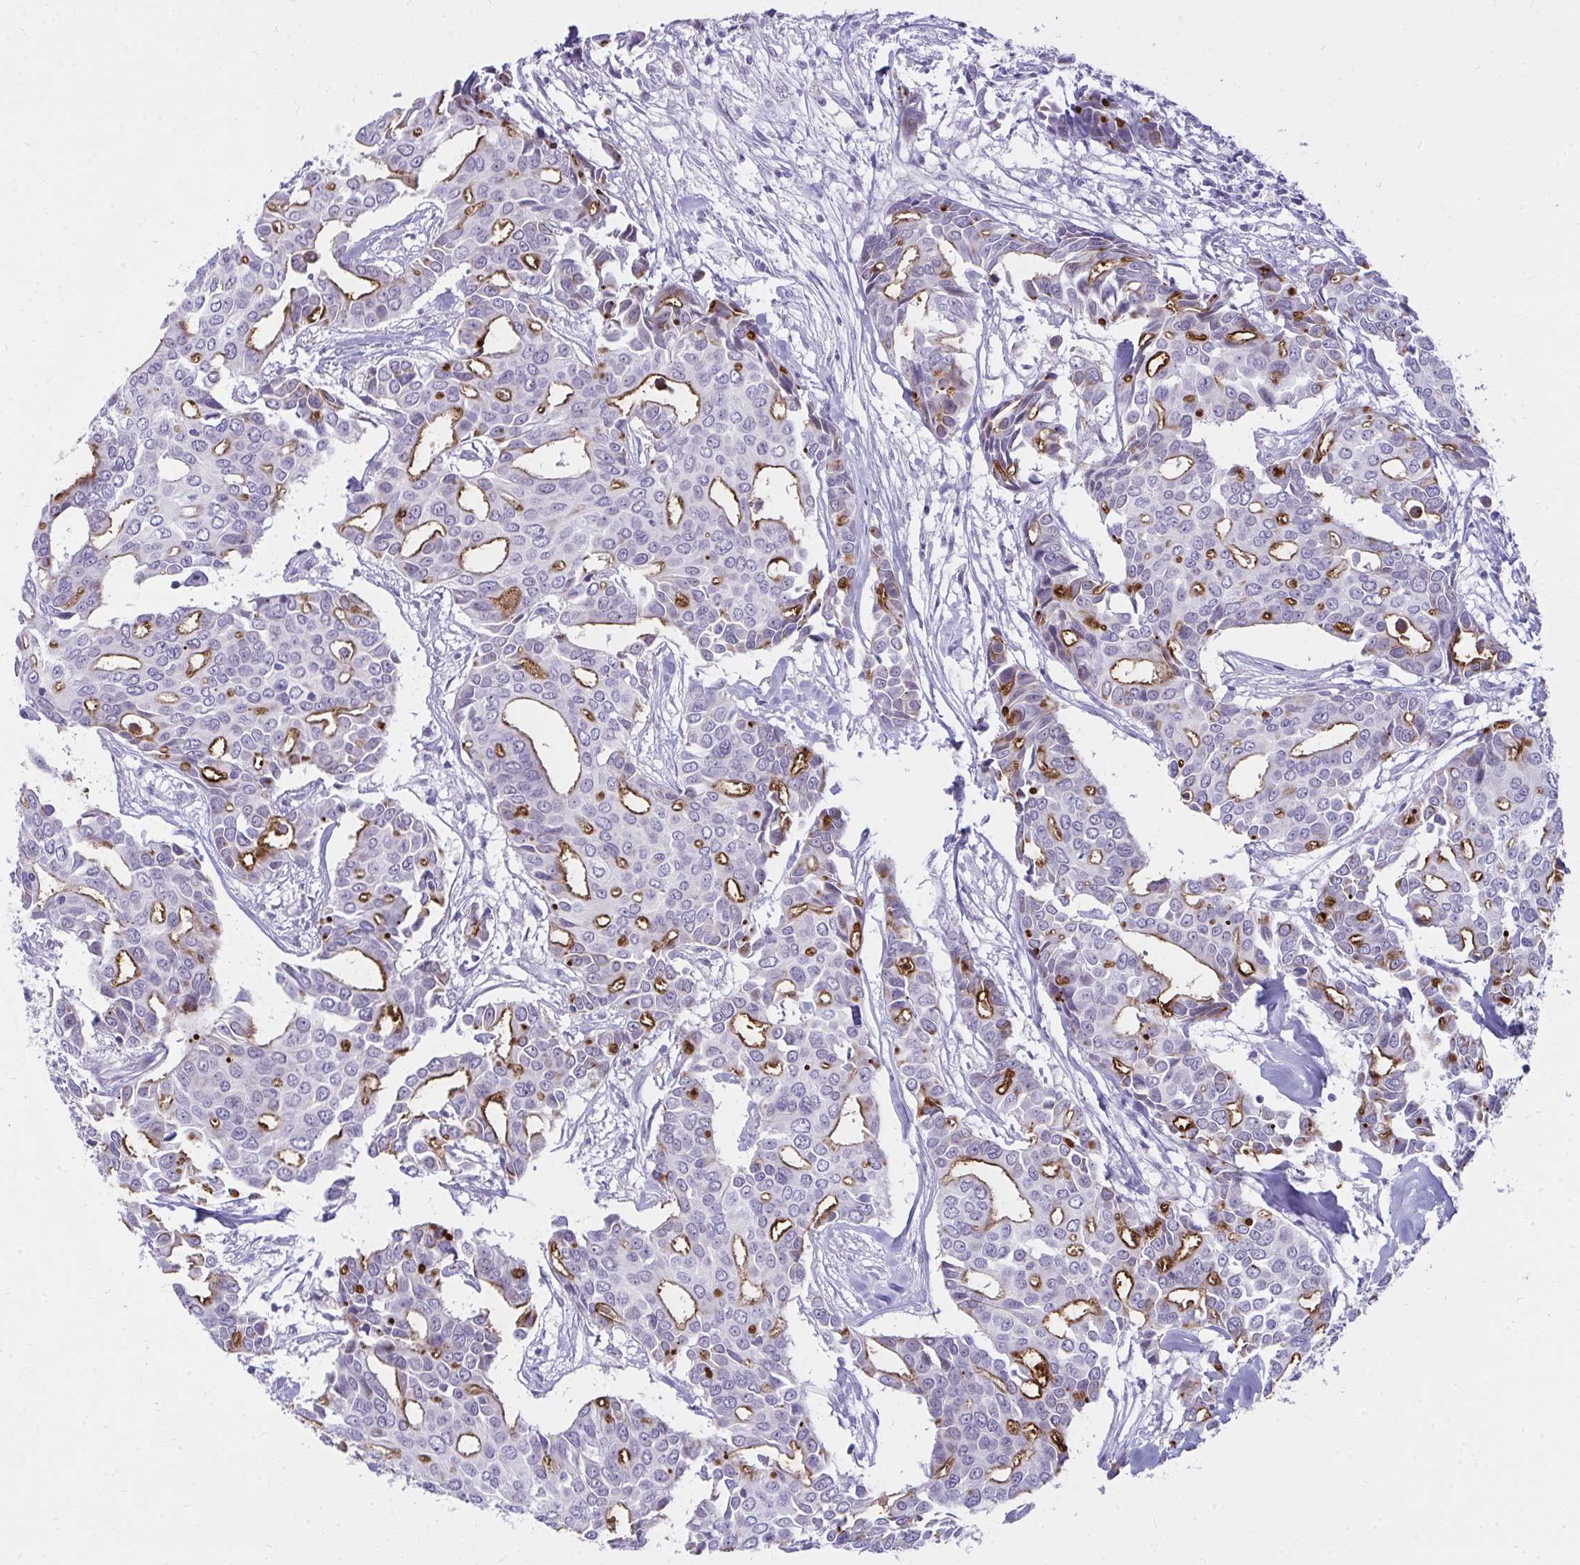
{"staining": {"intensity": "strong", "quantity": "25%-75%", "location": "cytoplasmic/membranous"}, "tissue": "breast cancer", "cell_type": "Tumor cells", "image_type": "cancer", "snomed": [{"axis": "morphology", "description": "Duct carcinoma"}, {"axis": "topography", "description": "Breast"}], "caption": "A high amount of strong cytoplasmic/membranous positivity is identified in about 25%-75% of tumor cells in breast infiltrating ductal carcinoma tissue. The staining is performed using DAB brown chromogen to label protein expression. The nuclei are counter-stained blue using hematoxylin.", "gene": "OR5F1", "patient": {"sex": "female", "age": 54}}